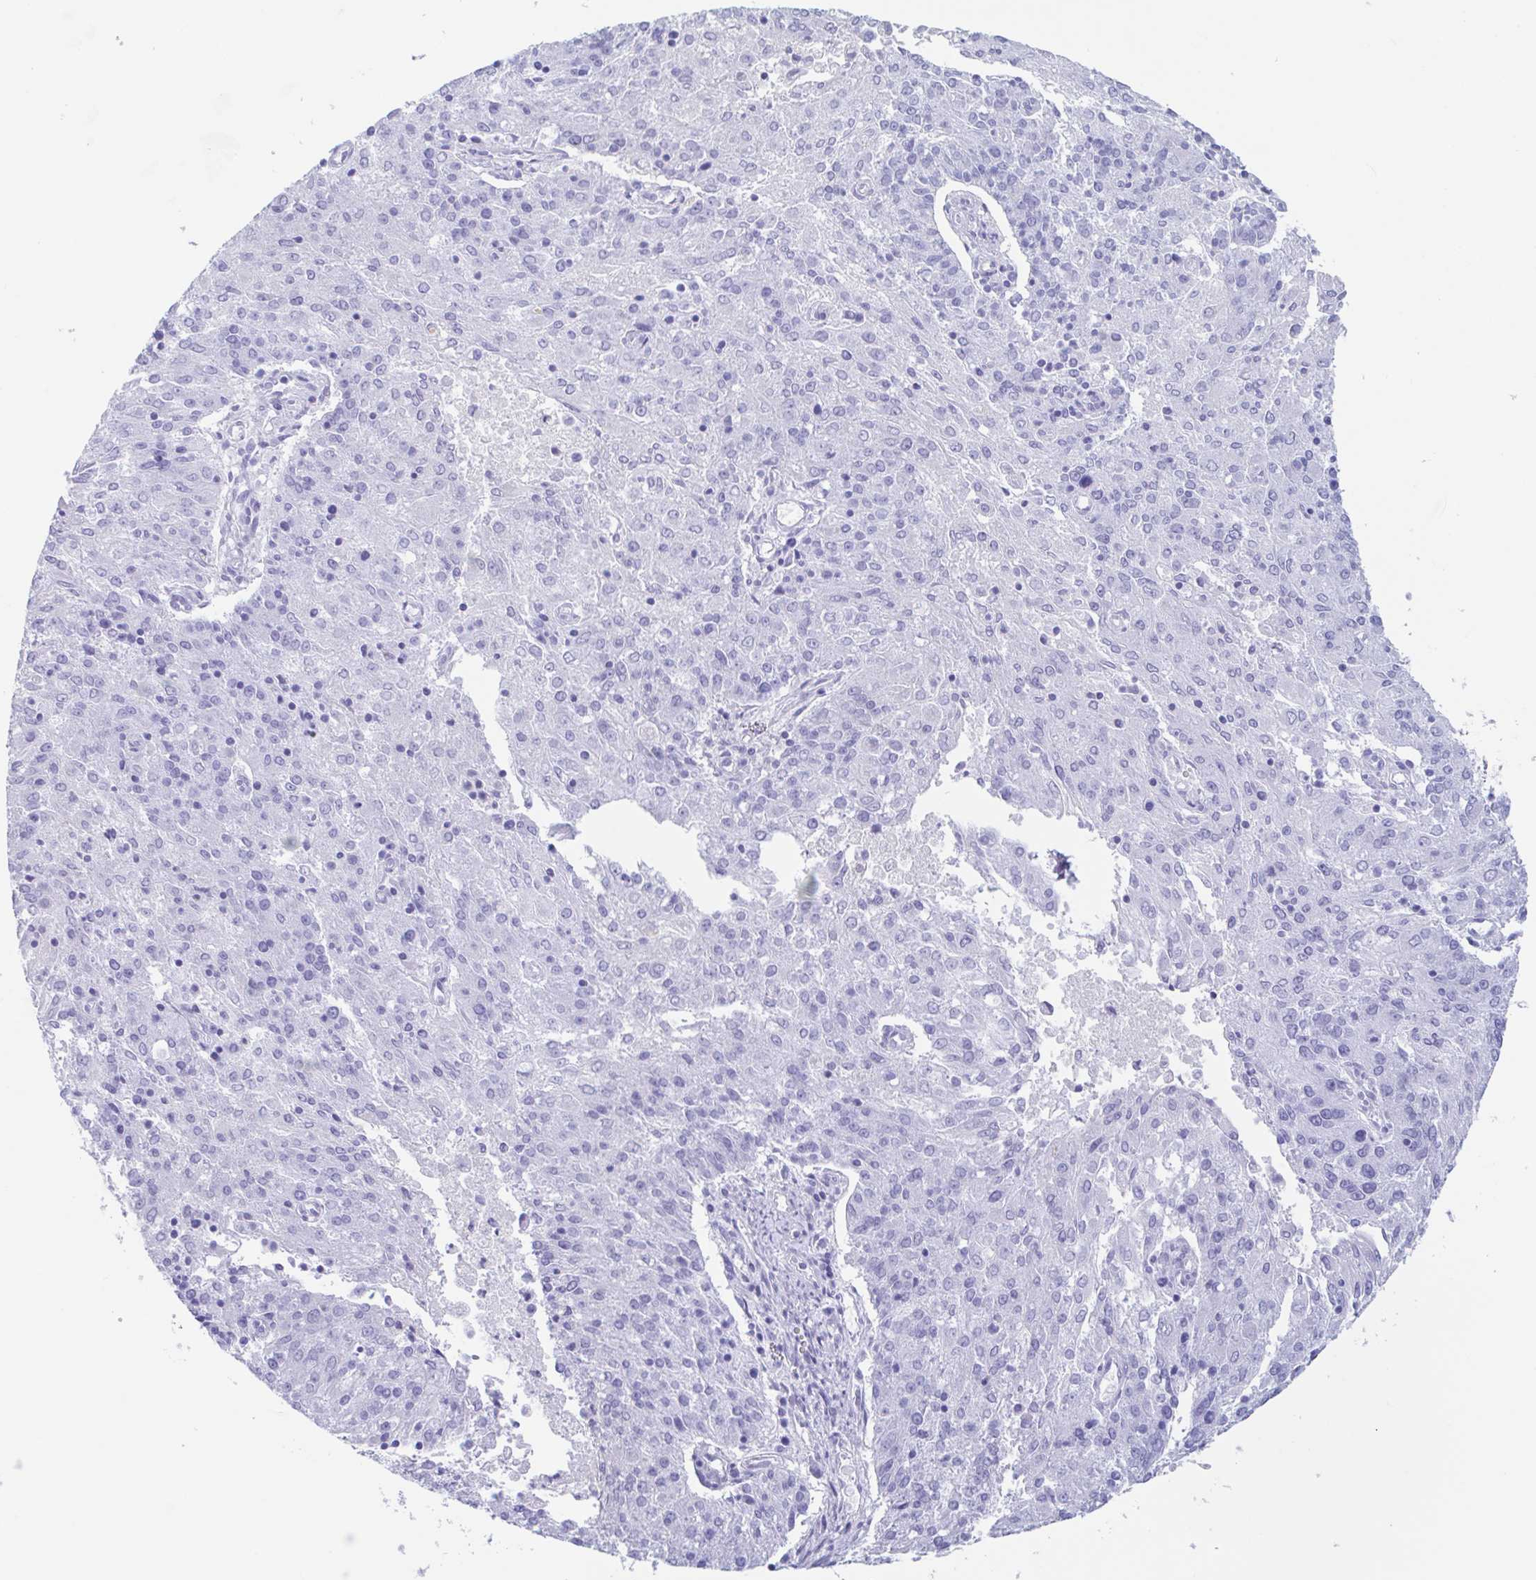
{"staining": {"intensity": "negative", "quantity": "none", "location": "none"}, "tissue": "endometrial cancer", "cell_type": "Tumor cells", "image_type": "cancer", "snomed": [{"axis": "morphology", "description": "Adenocarcinoma, NOS"}, {"axis": "topography", "description": "Endometrium"}], "caption": "Immunohistochemistry histopathology image of neoplastic tissue: endometrial adenocarcinoma stained with DAB (3,3'-diaminobenzidine) reveals no significant protein expression in tumor cells.", "gene": "TAS2R41", "patient": {"sex": "female", "age": 82}}